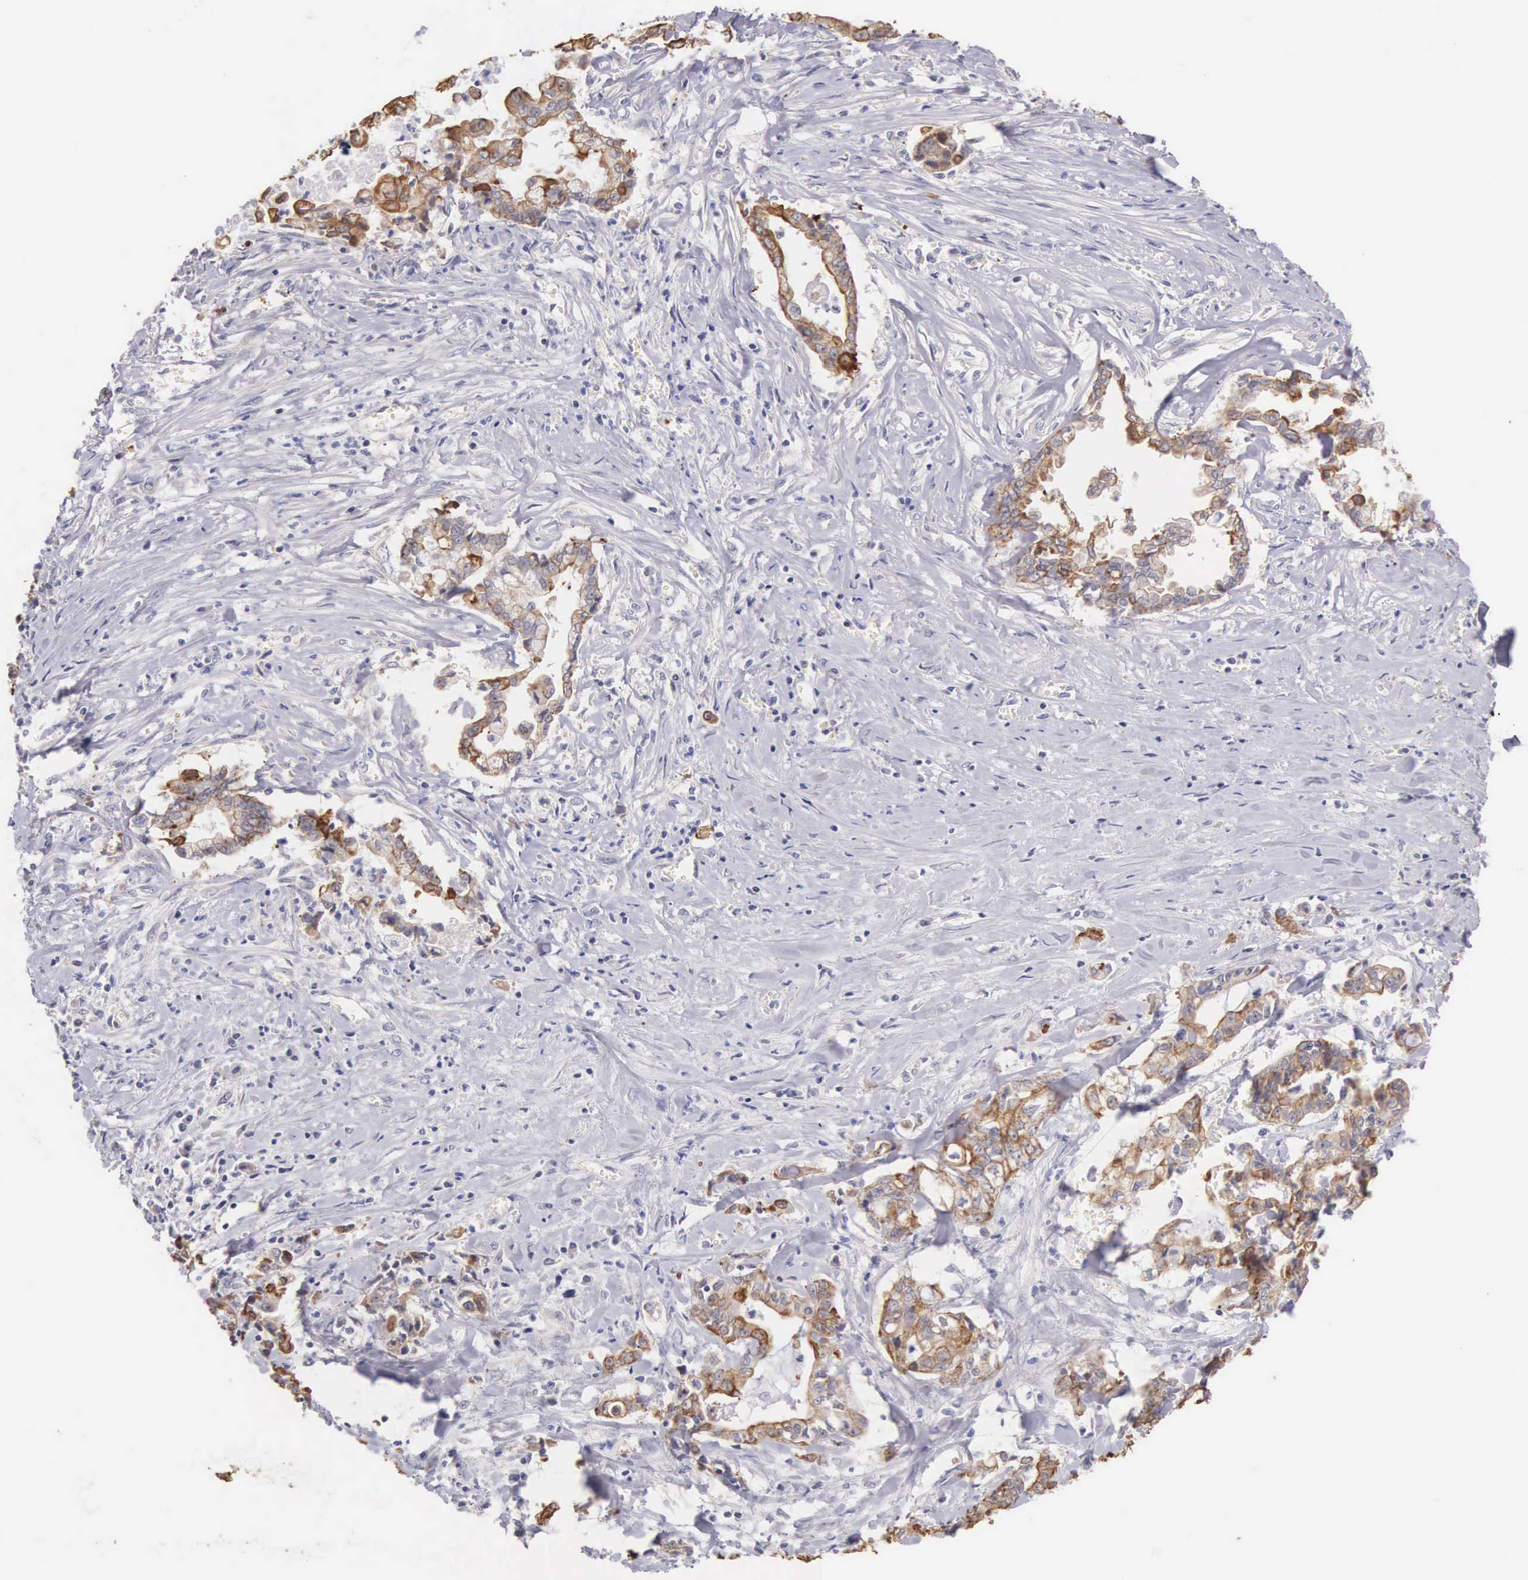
{"staining": {"intensity": "moderate", "quantity": "25%-75%", "location": "cytoplasmic/membranous"}, "tissue": "liver cancer", "cell_type": "Tumor cells", "image_type": "cancer", "snomed": [{"axis": "morphology", "description": "Cholangiocarcinoma"}, {"axis": "topography", "description": "Liver"}], "caption": "Liver cancer (cholangiocarcinoma) stained for a protein (brown) reveals moderate cytoplasmic/membranous positive positivity in approximately 25%-75% of tumor cells.", "gene": "PIR", "patient": {"sex": "male", "age": 57}}